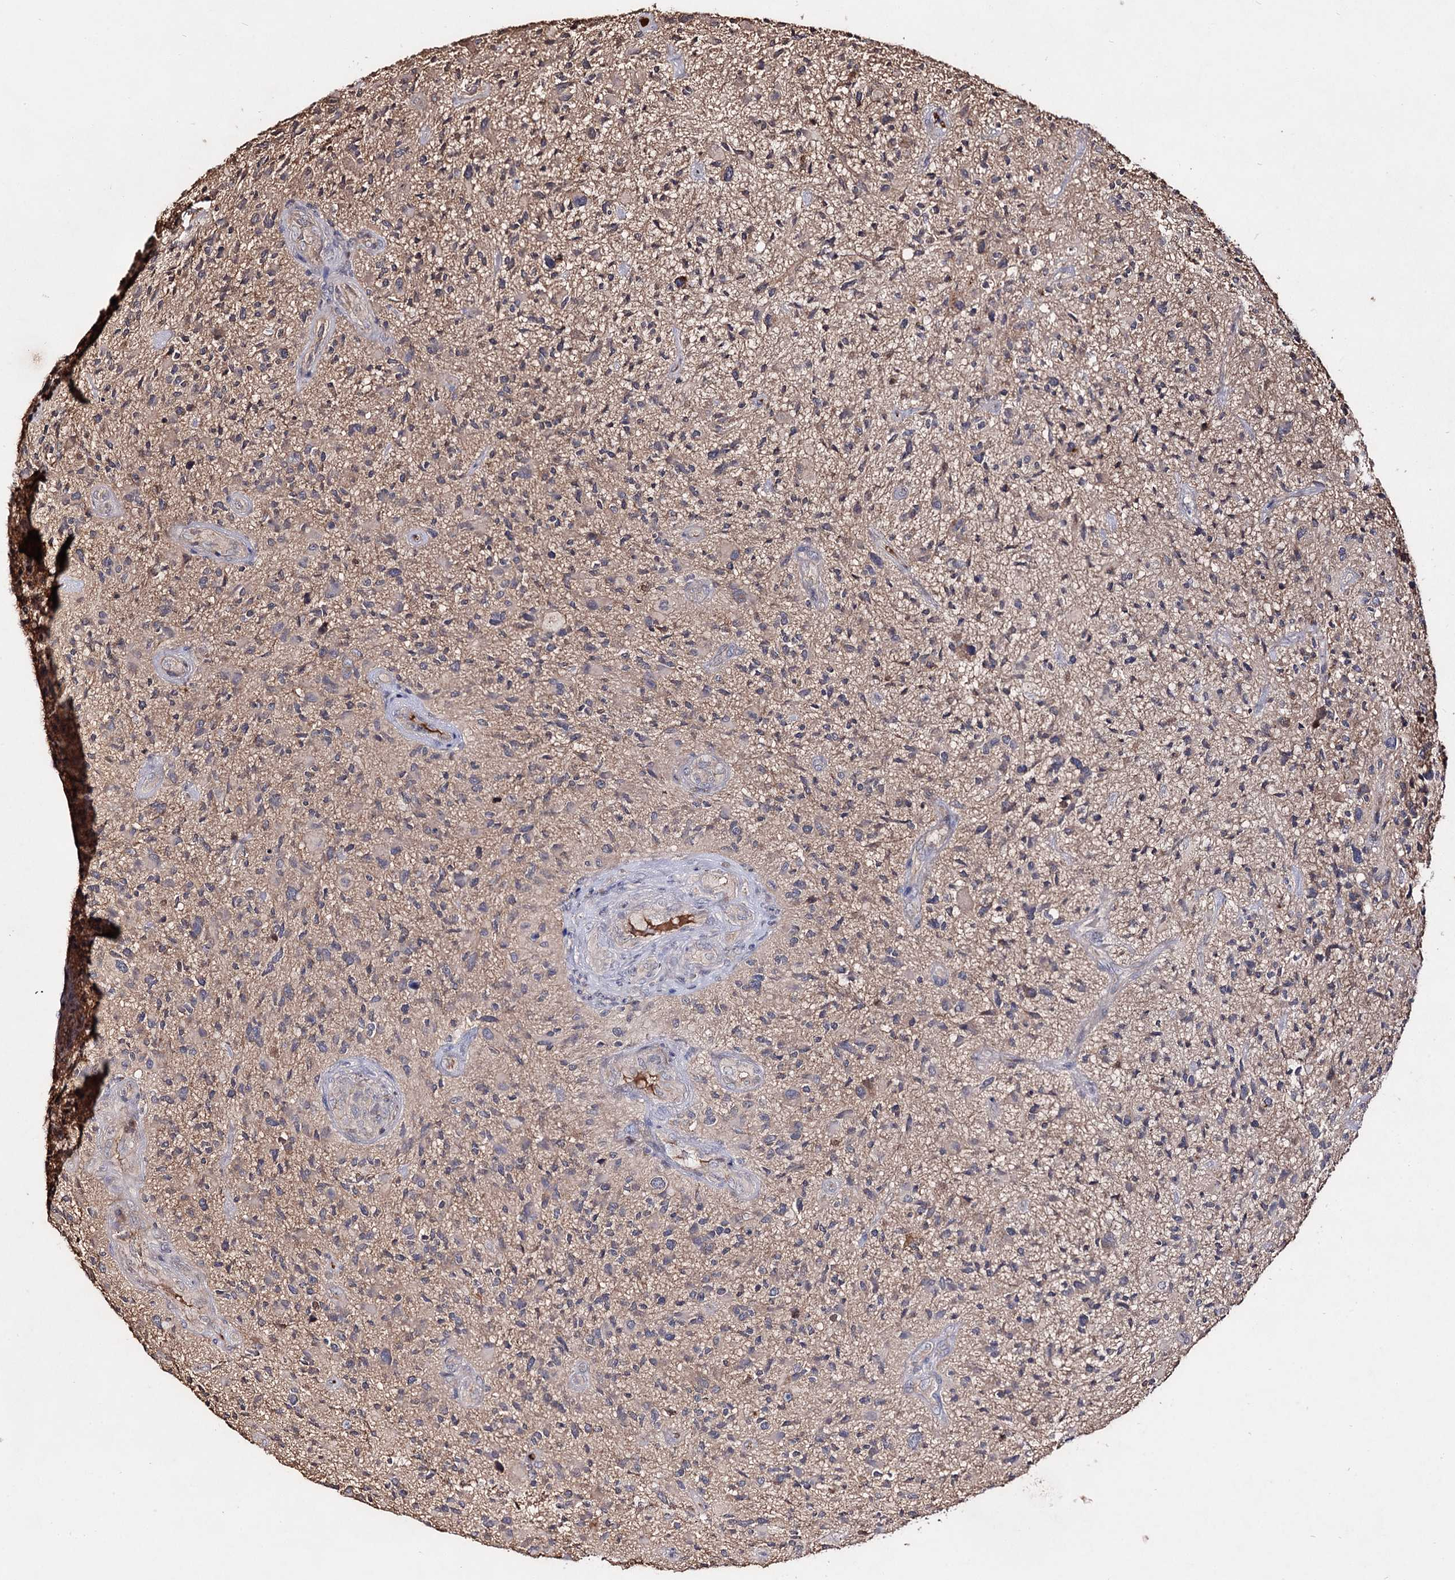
{"staining": {"intensity": "weak", "quantity": "<25%", "location": "cytoplasmic/membranous"}, "tissue": "glioma", "cell_type": "Tumor cells", "image_type": "cancer", "snomed": [{"axis": "morphology", "description": "Glioma, malignant, High grade"}, {"axis": "topography", "description": "Brain"}], "caption": "Histopathology image shows no significant protein staining in tumor cells of malignant glioma (high-grade). The staining is performed using DAB brown chromogen with nuclei counter-stained in using hematoxylin.", "gene": "ARFIP2", "patient": {"sex": "male", "age": 47}}